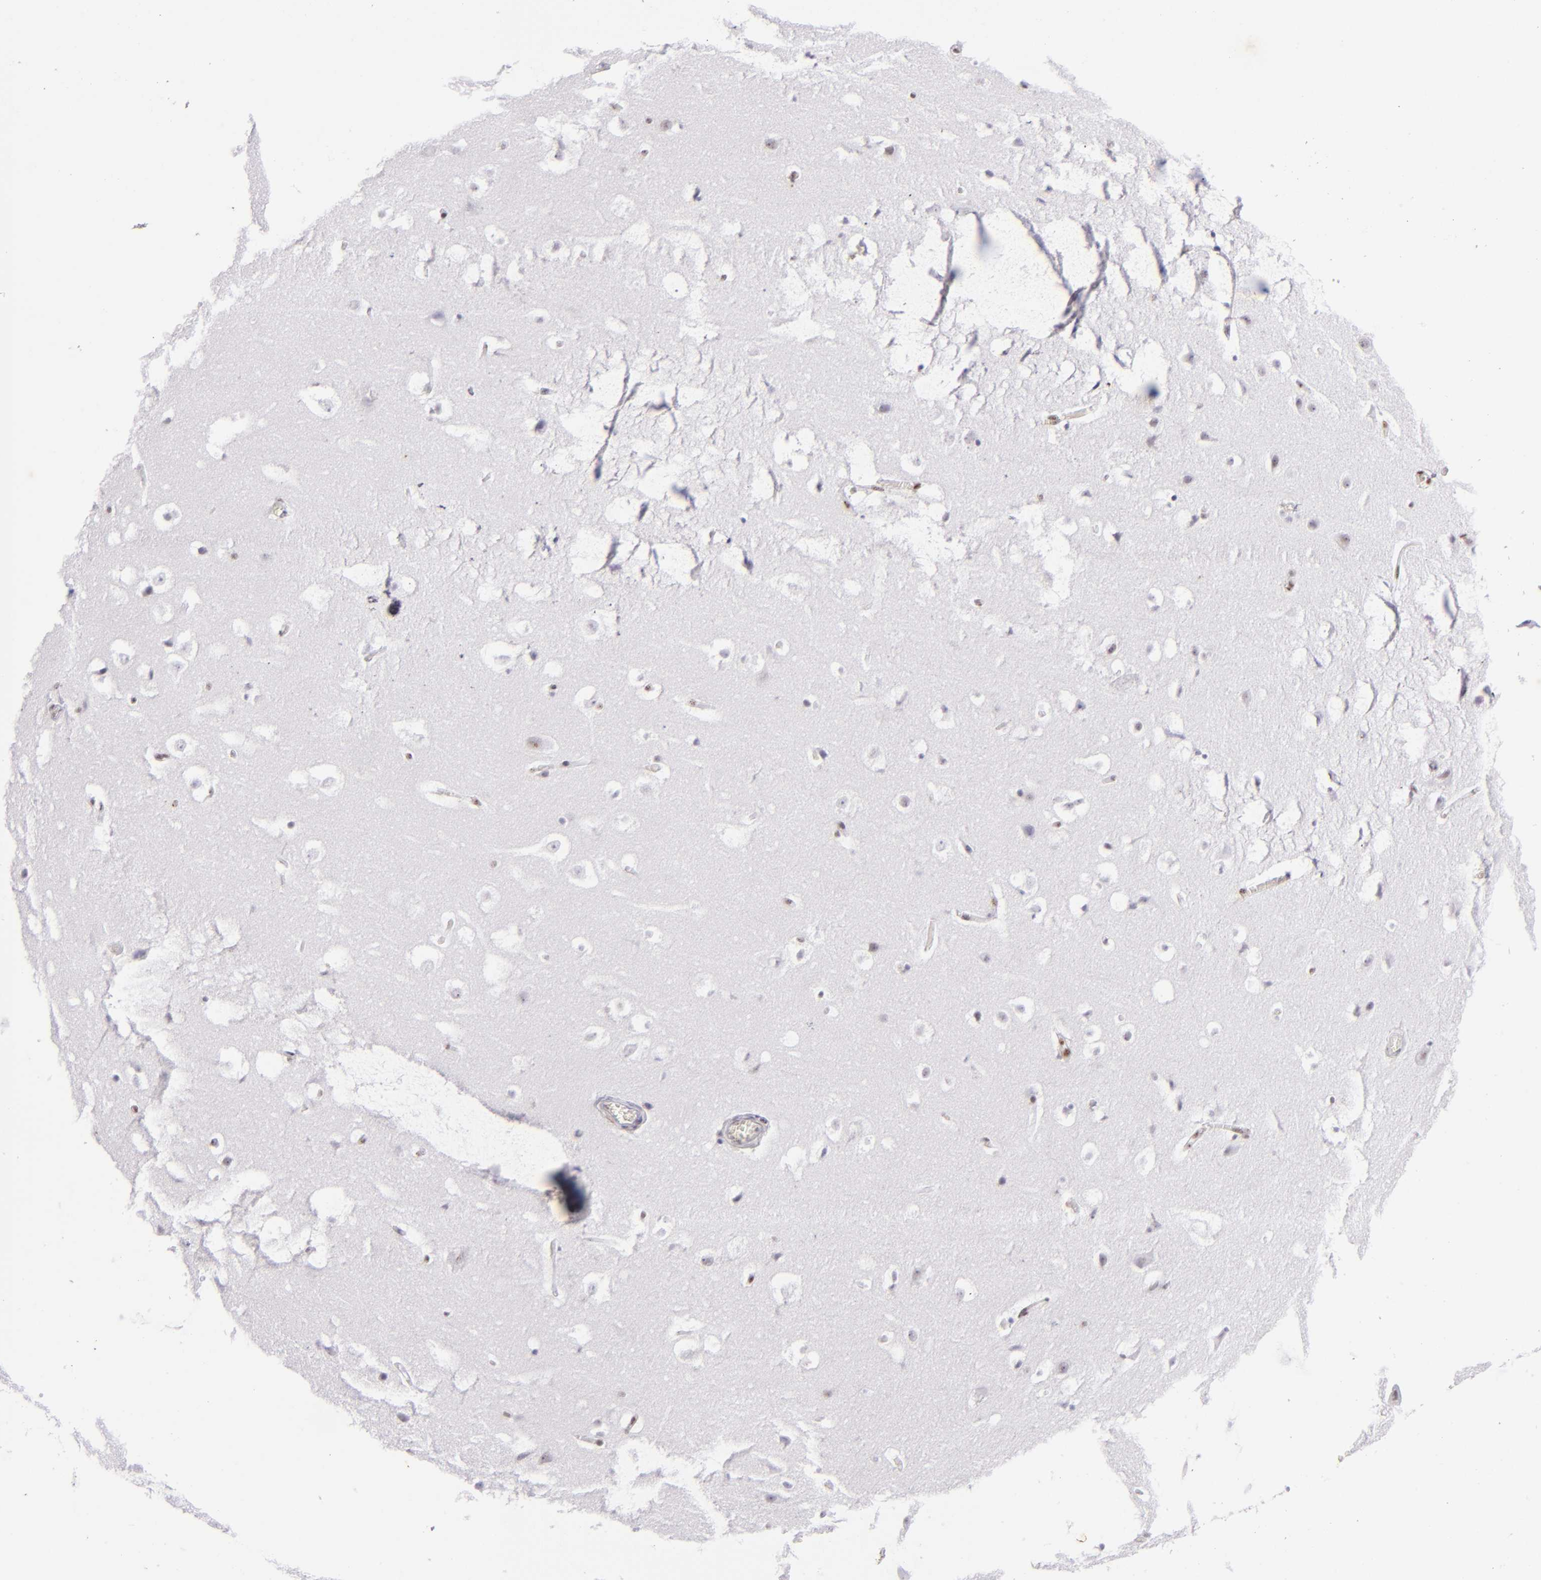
{"staining": {"intensity": "negative", "quantity": "none", "location": "none"}, "tissue": "hippocampus", "cell_type": "Glial cells", "image_type": "normal", "snomed": [{"axis": "morphology", "description": "Normal tissue, NOS"}, {"axis": "topography", "description": "Hippocampus"}], "caption": "There is no significant staining in glial cells of hippocampus.", "gene": "TOP3A", "patient": {"sex": "male", "age": 45}}